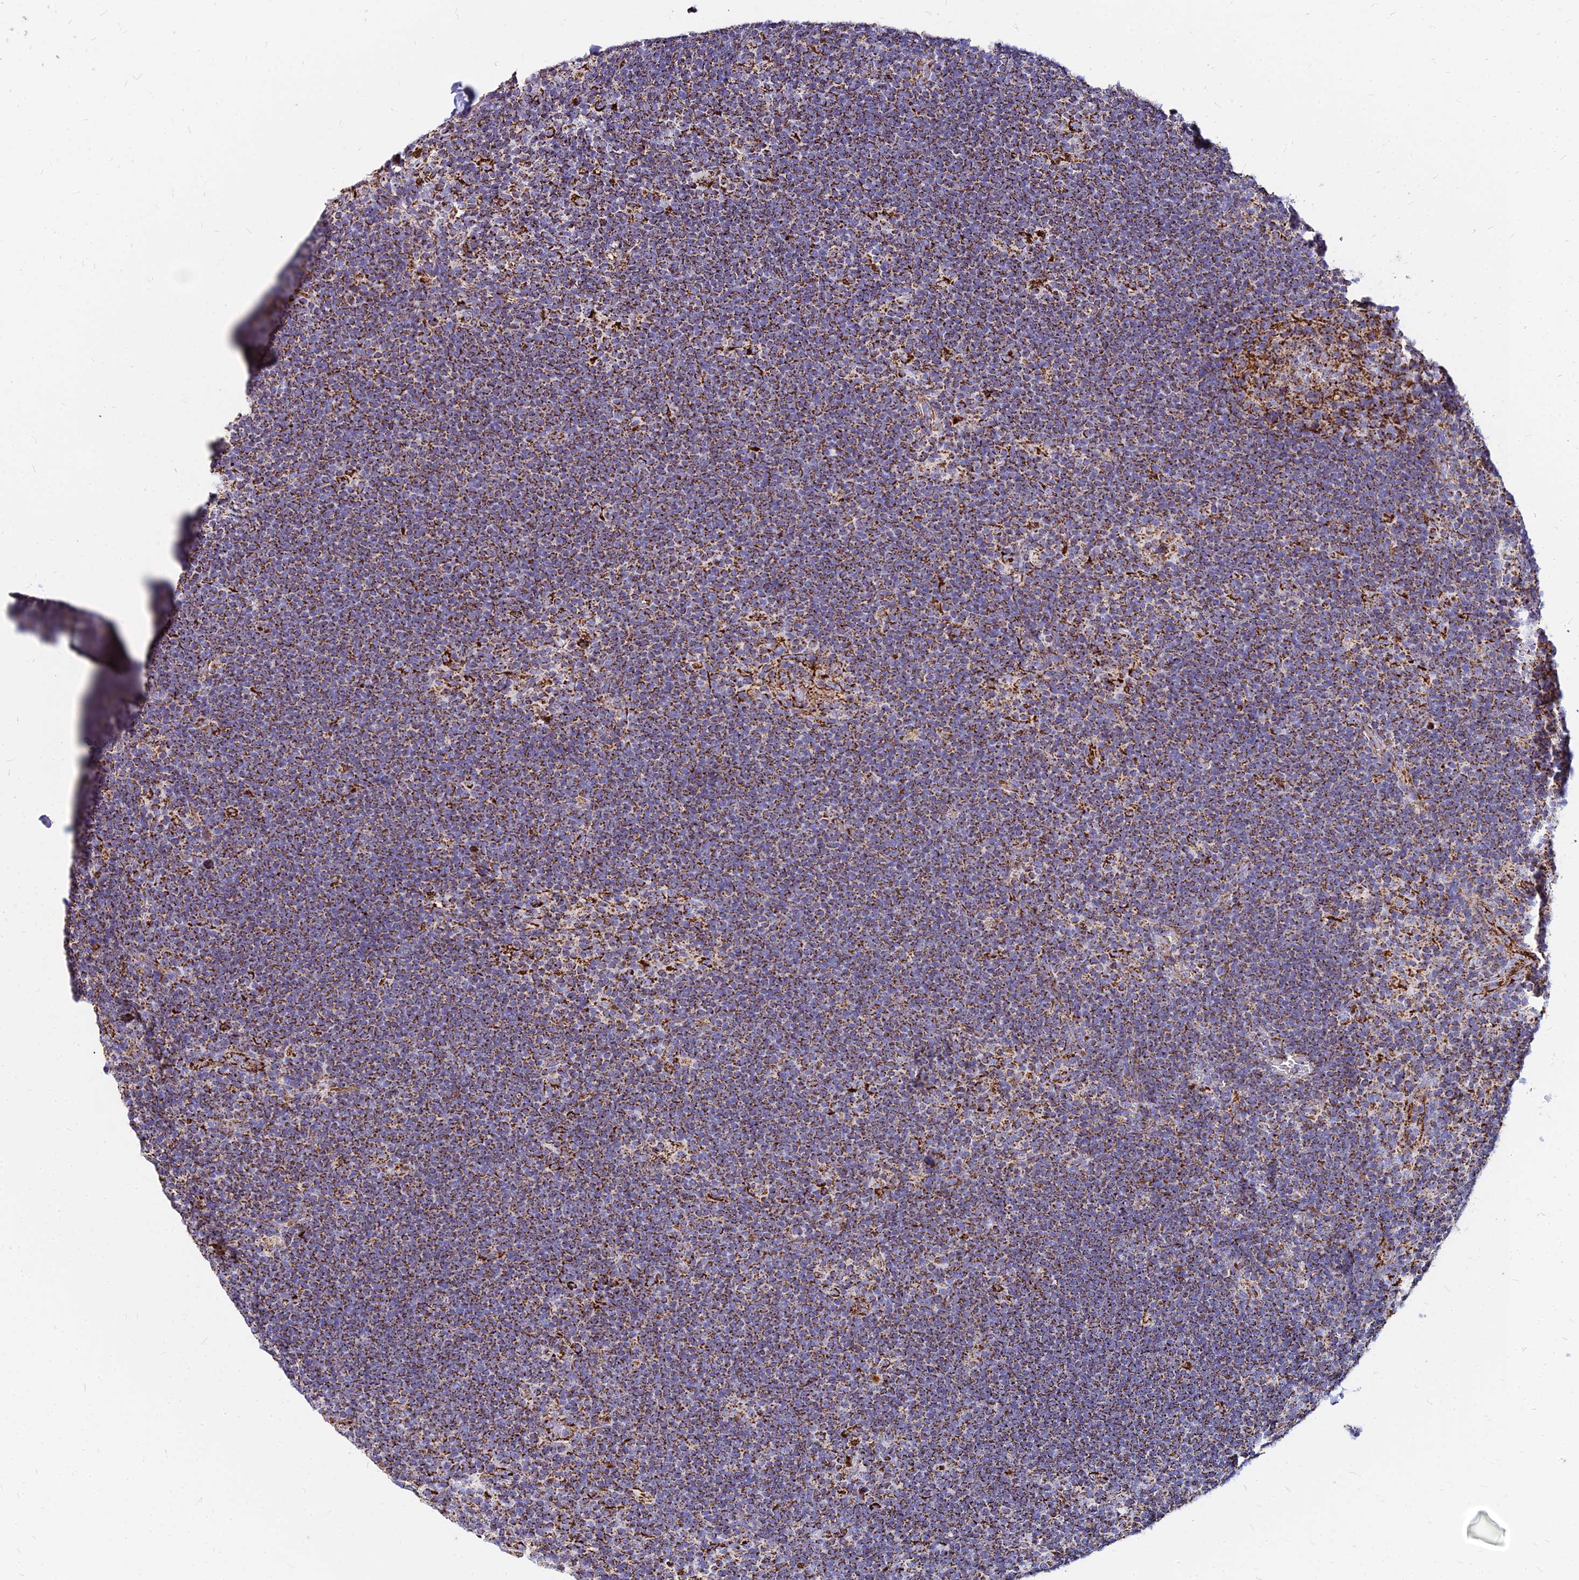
{"staining": {"intensity": "strong", "quantity": ">75%", "location": "cytoplasmic/membranous"}, "tissue": "lymphoma", "cell_type": "Tumor cells", "image_type": "cancer", "snomed": [{"axis": "morphology", "description": "Hodgkin's disease, NOS"}, {"axis": "topography", "description": "Lymph node"}], "caption": "This is an image of immunohistochemistry staining of lymphoma, which shows strong positivity in the cytoplasmic/membranous of tumor cells.", "gene": "DLD", "patient": {"sex": "female", "age": 57}}